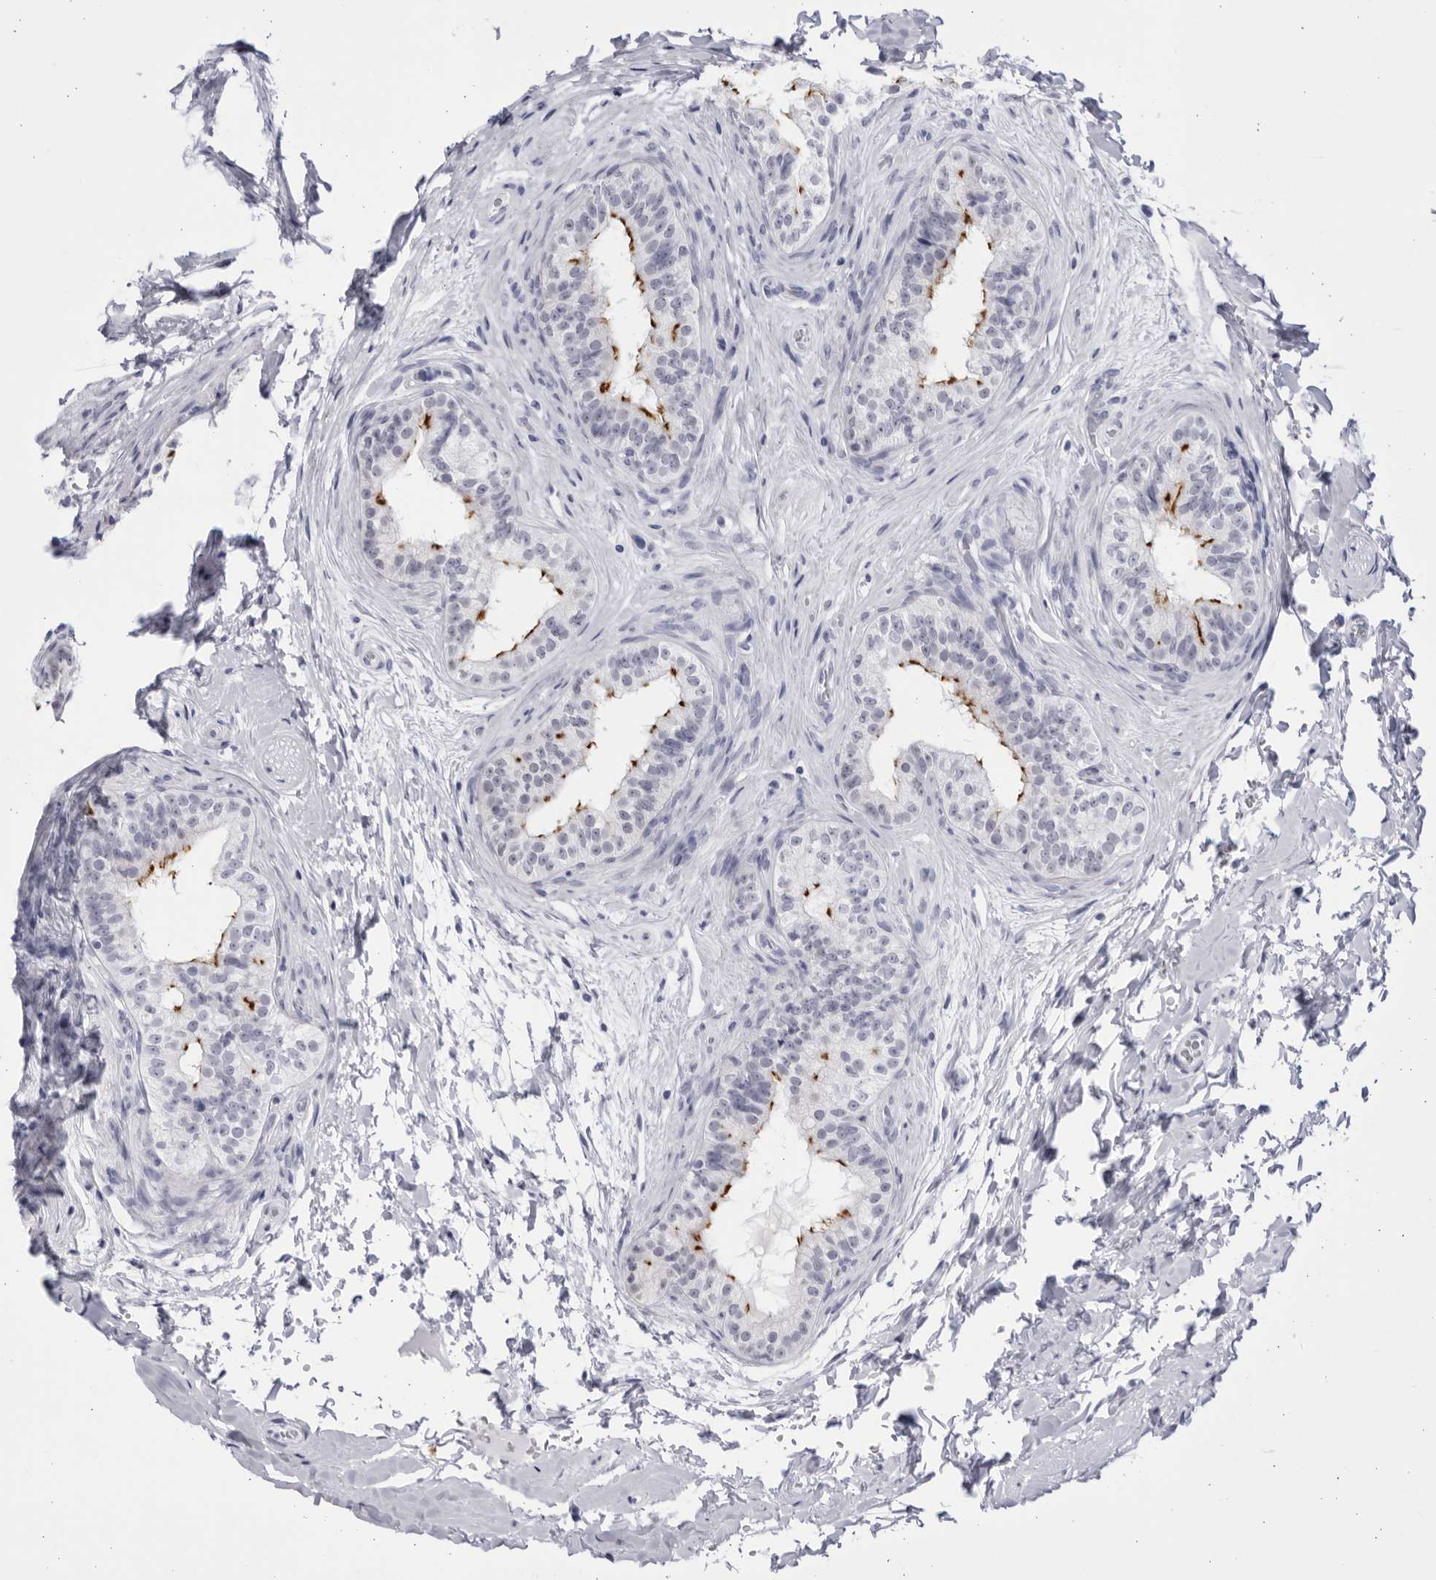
{"staining": {"intensity": "strong", "quantity": "<25%", "location": "cytoplasmic/membranous"}, "tissue": "epididymis", "cell_type": "Glandular cells", "image_type": "normal", "snomed": [{"axis": "morphology", "description": "Normal tissue, NOS"}, {"axis": "topography", "description": "Testis"}, {"axis": "topography", "description": "Epididymis"}], "caption": "The histopathology image shows immunohistochemical staining of benign epididymis. There is strong cytoplasmic/membranous positivity is seen in about <25% of glandular cells.", "gene": "CCDC181", "patient": {"sex": "male", "age": 36}}